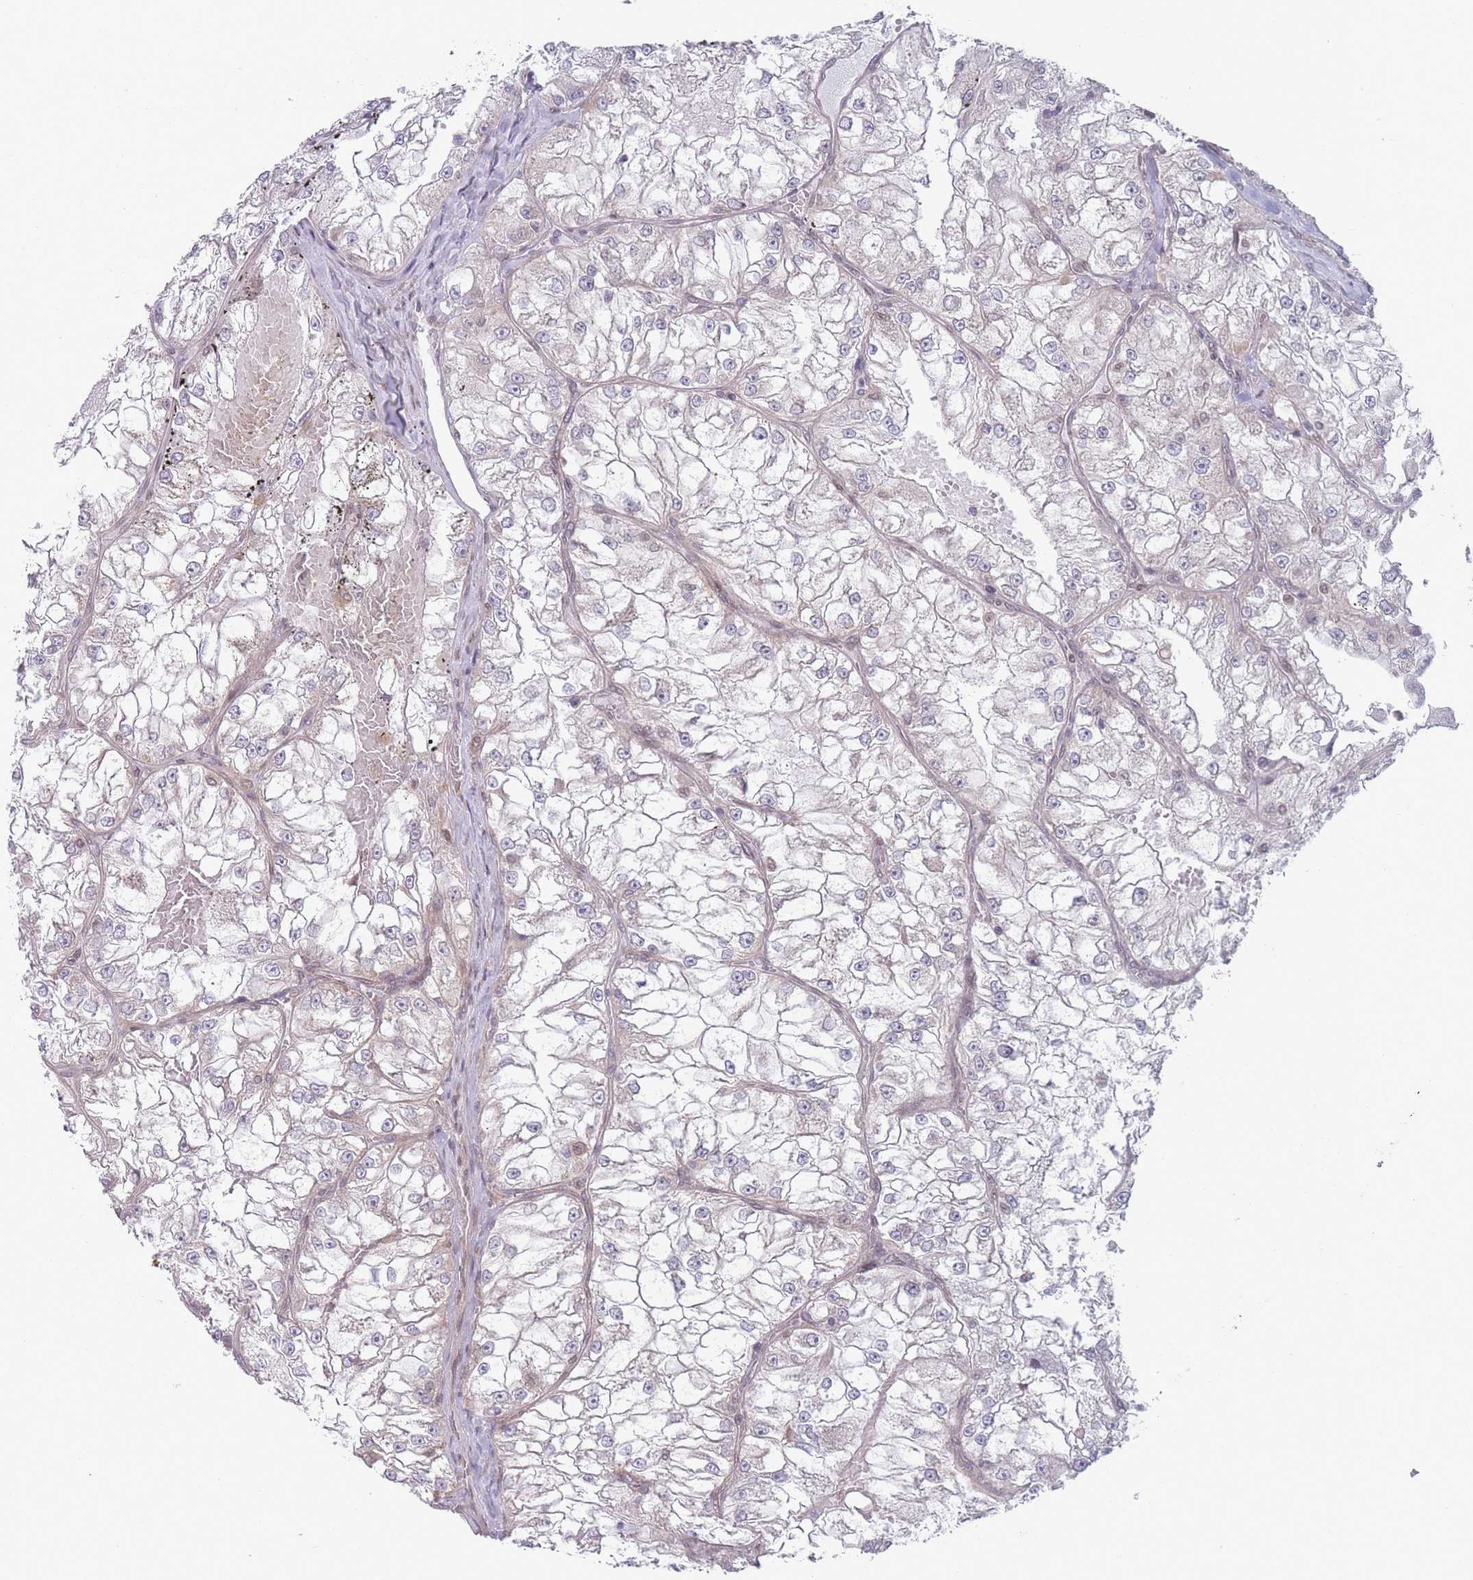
{"staining": {"intensity": "negative", "quantity": "none", "location": "none"}, "tissue": "renal cancer", "cell_type": "Tumor cells", "image_type": "cancer", "snomed": [{"axis": "morphology", "description": "Adenocarcinoma, NOS"}, {"axis": "topography", "description": "Kidney"}], "caption": "A high-resolution histopathology image shows immunohistochemistry staining of adenocarcinoma (renal), which displays no significant positivity in tumor cells. The staining was performed using DAB to visualize the protein expression in brown, while the nuclei were stained in blue with hematoxylin (Magnification: 20x).", "gene": "VRK2", "patient": {"sex": "female", "age": 72}}